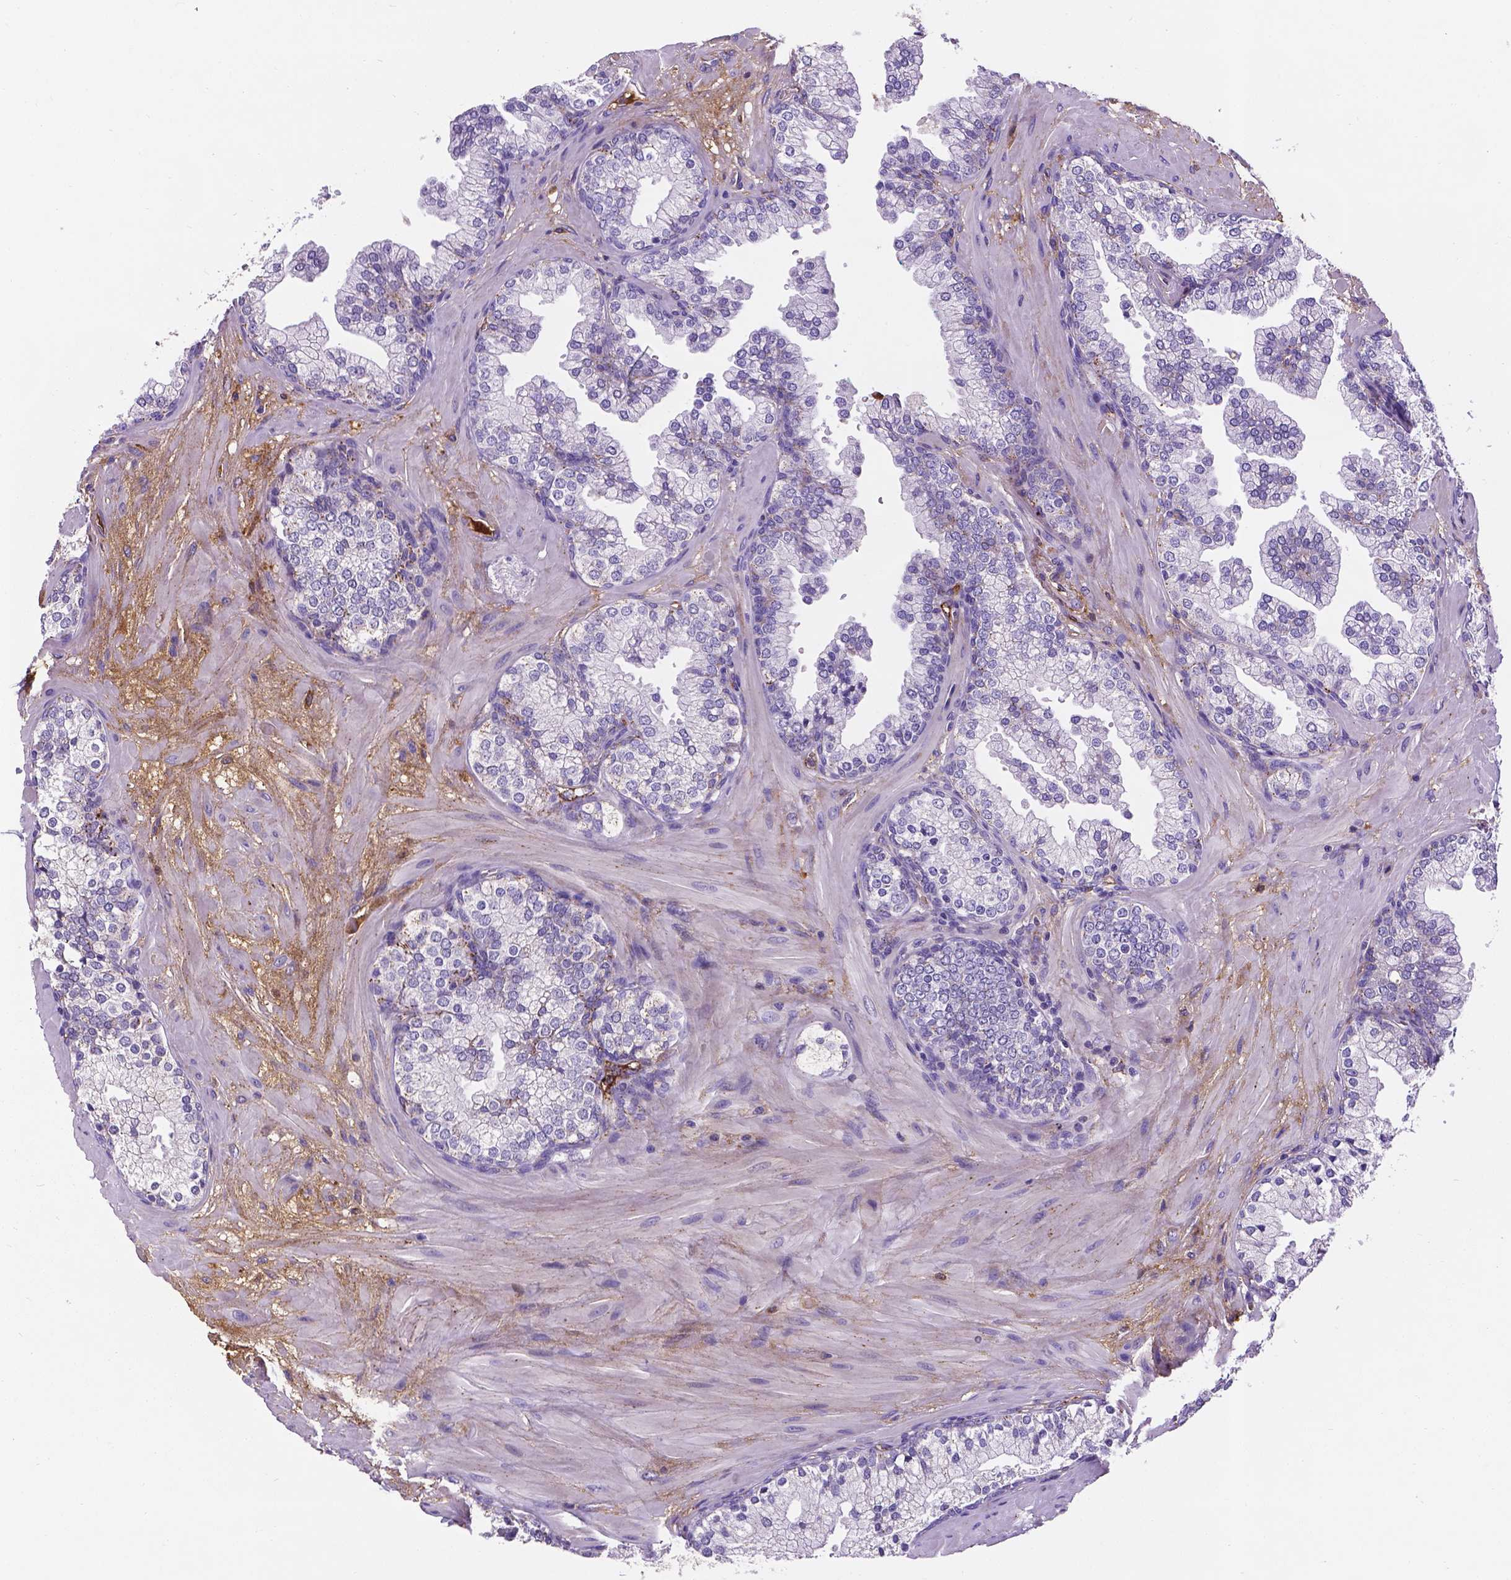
{"staining": {"intensity": "negative", "quantity": "none", "location": "none"}, "tissue": "prostate", "cell_type": "Glandular cells", "image_type": "normal", "snomed": [{"axis": "morphology", "description": "Normal tissue, NOS"}, {"axis": "topography", "description": "Prostate"}, {"axis": "topography", "description": "Peripheral nerve tissue"}], "caption": "Protein analysis of normal prostate demonstrates no significant expression in glandular cells.", "gene": "APOE", "patient": {"sex": "male", "age": 61}}